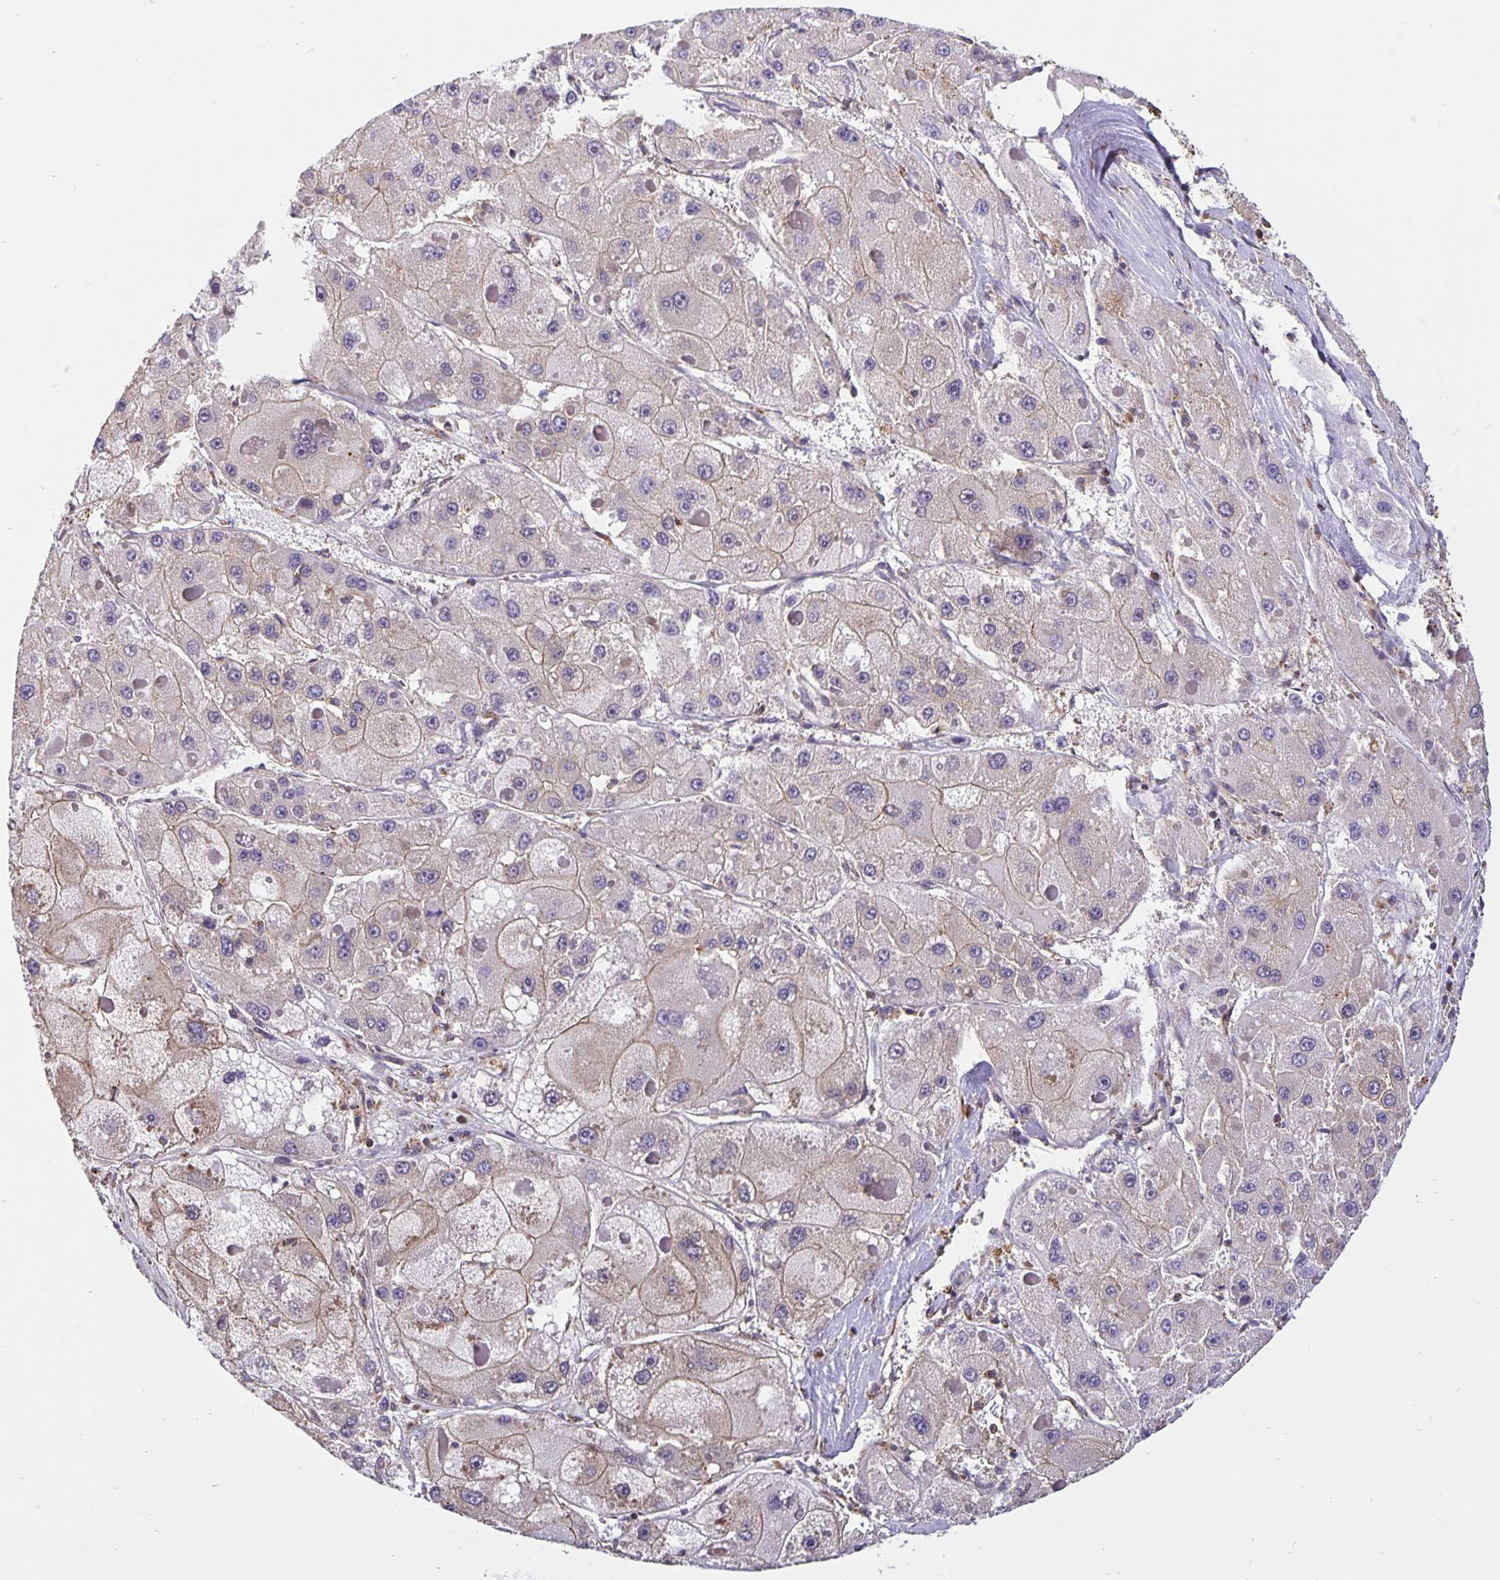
{"staining": {"intensity": "weak", "quantity": "25%-75%", "location": "cytoplasmic/membranous"}, "tissue": "liver cancer", "cell_type": "Tumor cells", "image_type": "cancer", "snomed": [{"axis": "morphology", "description": "Carcinoma, Hepatocellular, NOS"}, {"axis": "topography", "description": "Liver"}], "caption": "Liver hepatocellular carcinoma stained with DAB (3,3'-diaminobenzidine) immunohistochemistry (IHC) shows low levels of weak cytoplasmic/membranous positivity in approximately 25%-75% of tumor cells.", "gene": "TMEM71", "patient": {"sex": "female", "age": 73}}